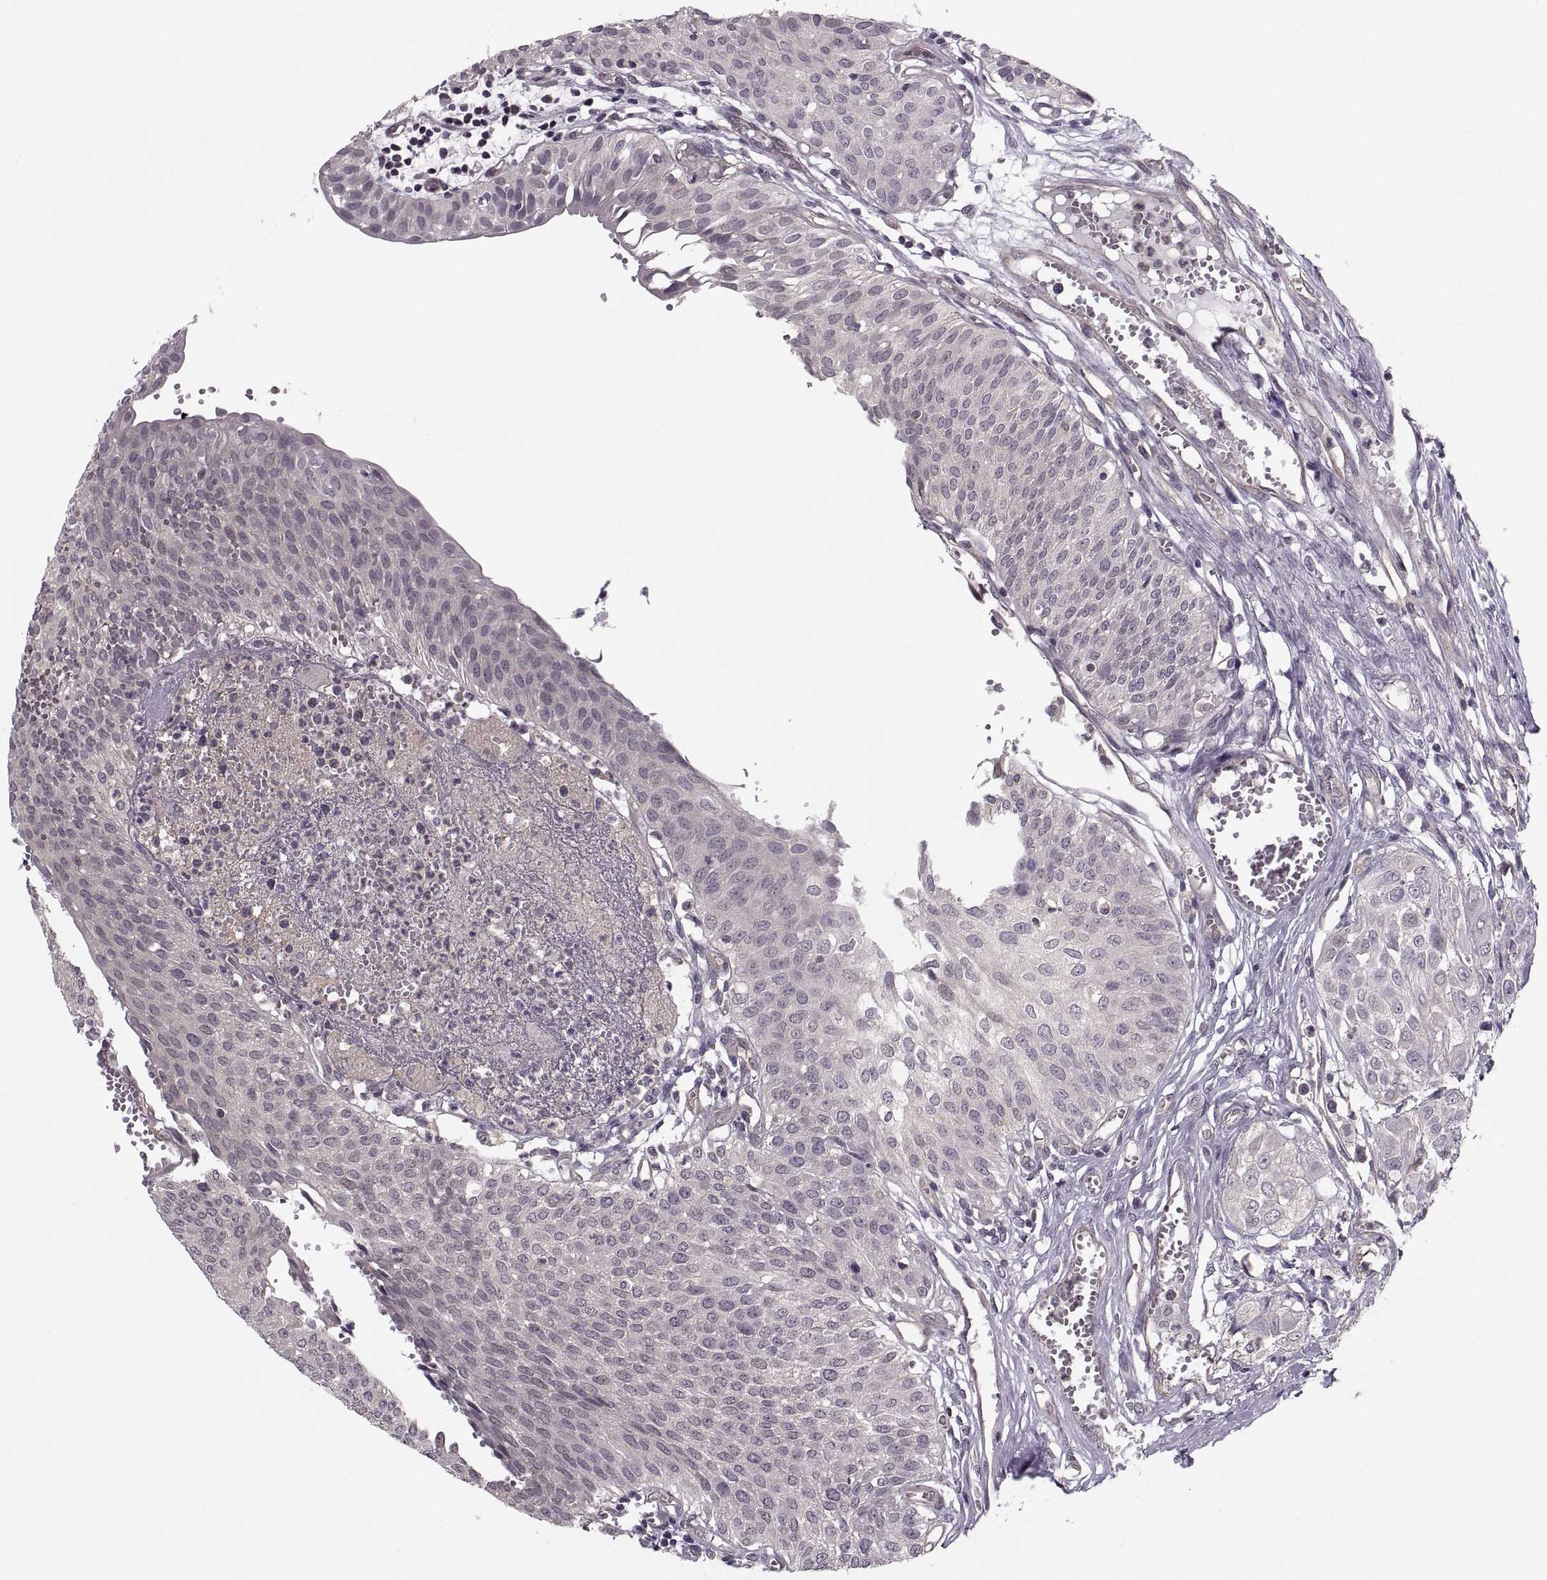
{"staining": {"intensity": "negative", "quantity": "none", "location": "none"}, "tissue": "urothelial cancer", "cell_type": "Tumor cells", "image_type": "cancer", "snomed": [{"axis": "morphology", "description": "Urothelial carcinoma, High grade"}, {"axis": "topography", "description": "Urinary bladder"}], "caption": "The photomicrograph demonstrates no significant expression in tumor cells of urothelial cancer.", "gene": "LUZP2", "patient": {"sex": "male", "age": 57}}